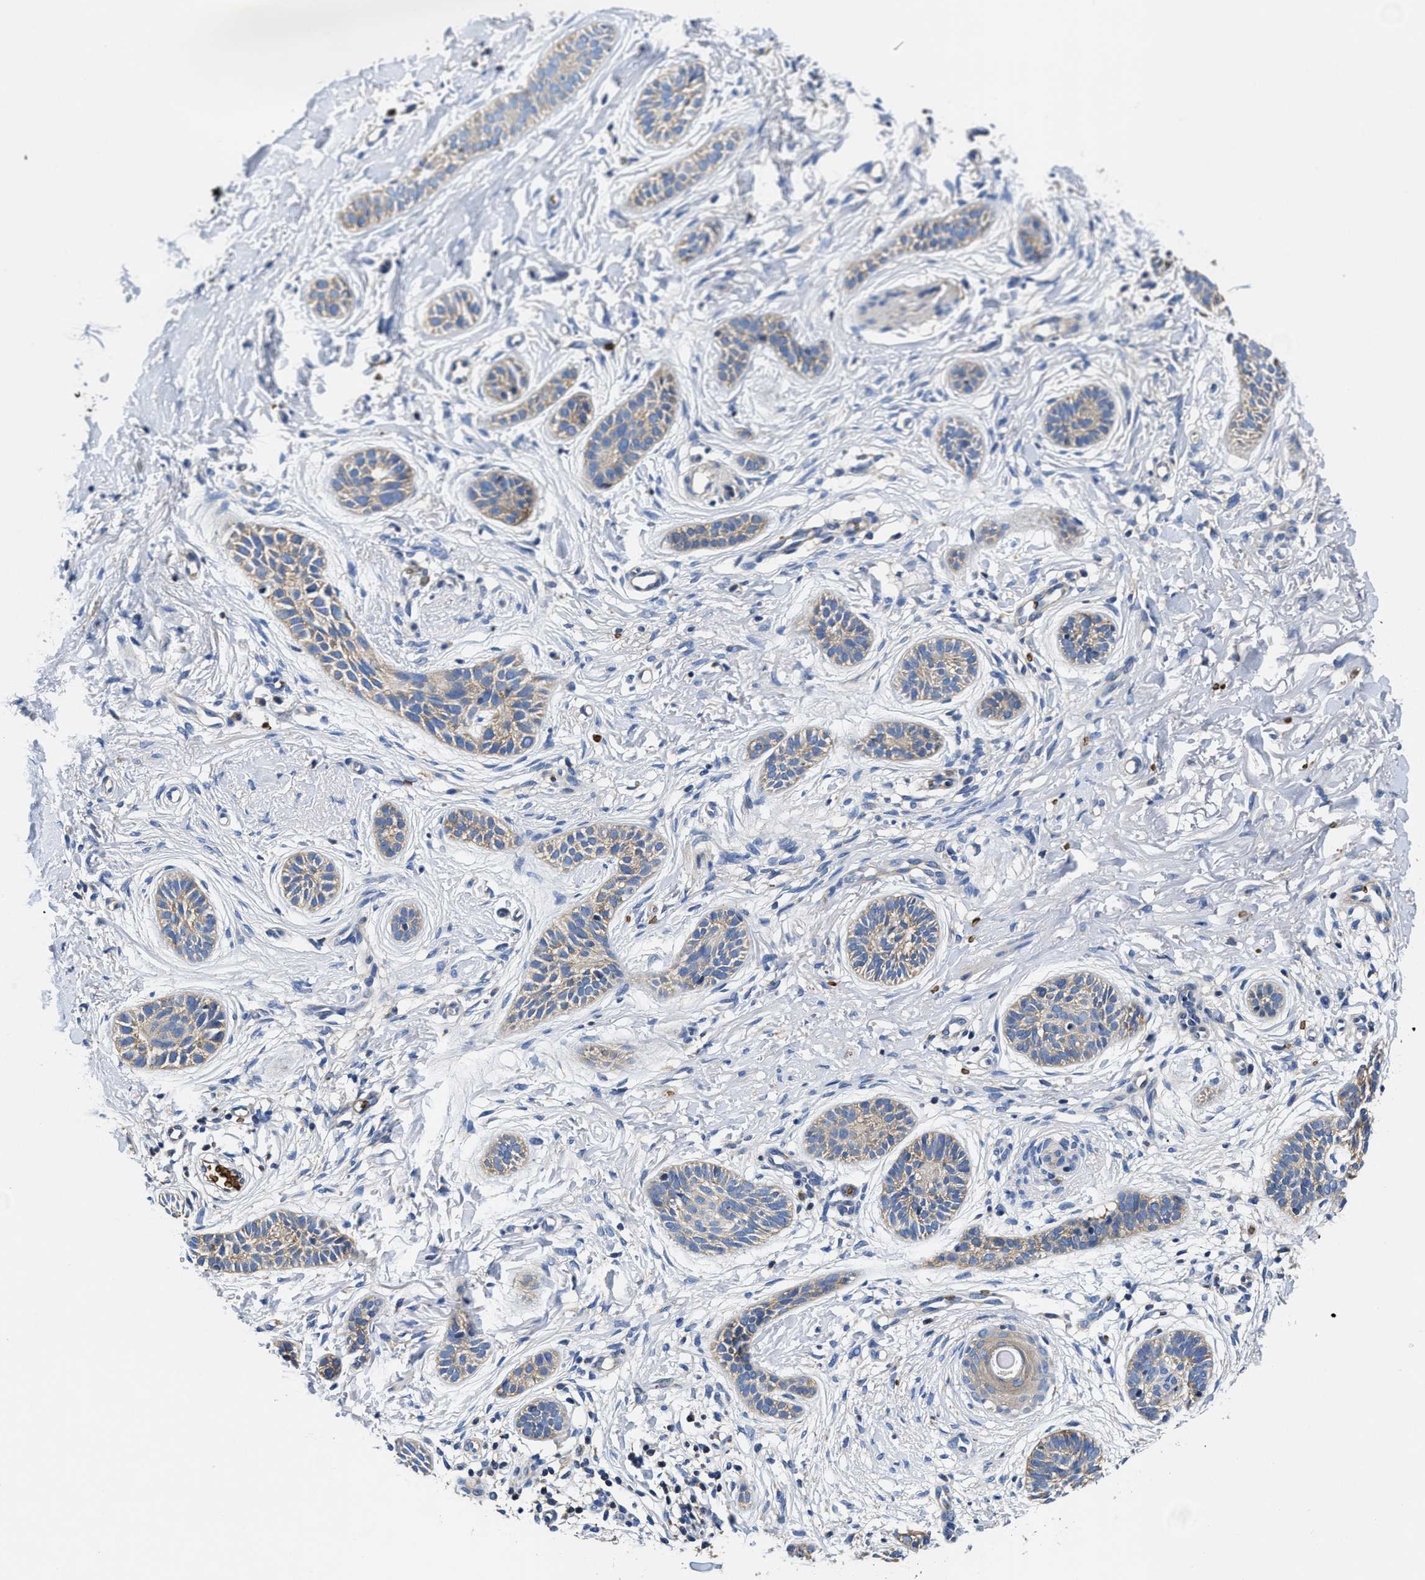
{"staining": {"intensity": "weak", "quantity": ">75%", "location": "cytoplasmic/membranous"}, "tissue": "skin cancer", "cell_type": "Tumor cells", "image_type": "cancer", "snomed": [{"axis": "morphology", "description": "Normal tissue, NOS"}, {"axis": "morphology", "description": "Basal cell carcinoma"}, {"axis": "topography", "description": "Skin"}], "caption": "Protein staining of basal cell carcinoma (skin) tissue demonstrates weak cytoplasmic/membranous expression in approximately >75% of tumor cells. The staining is performed using DAB brown chromogen to label protein expression. The nuclei are counter-stained blue using hematoxylin.", "gene": "PHLPP1", "patient": {"sex": "male", "age": 63}}